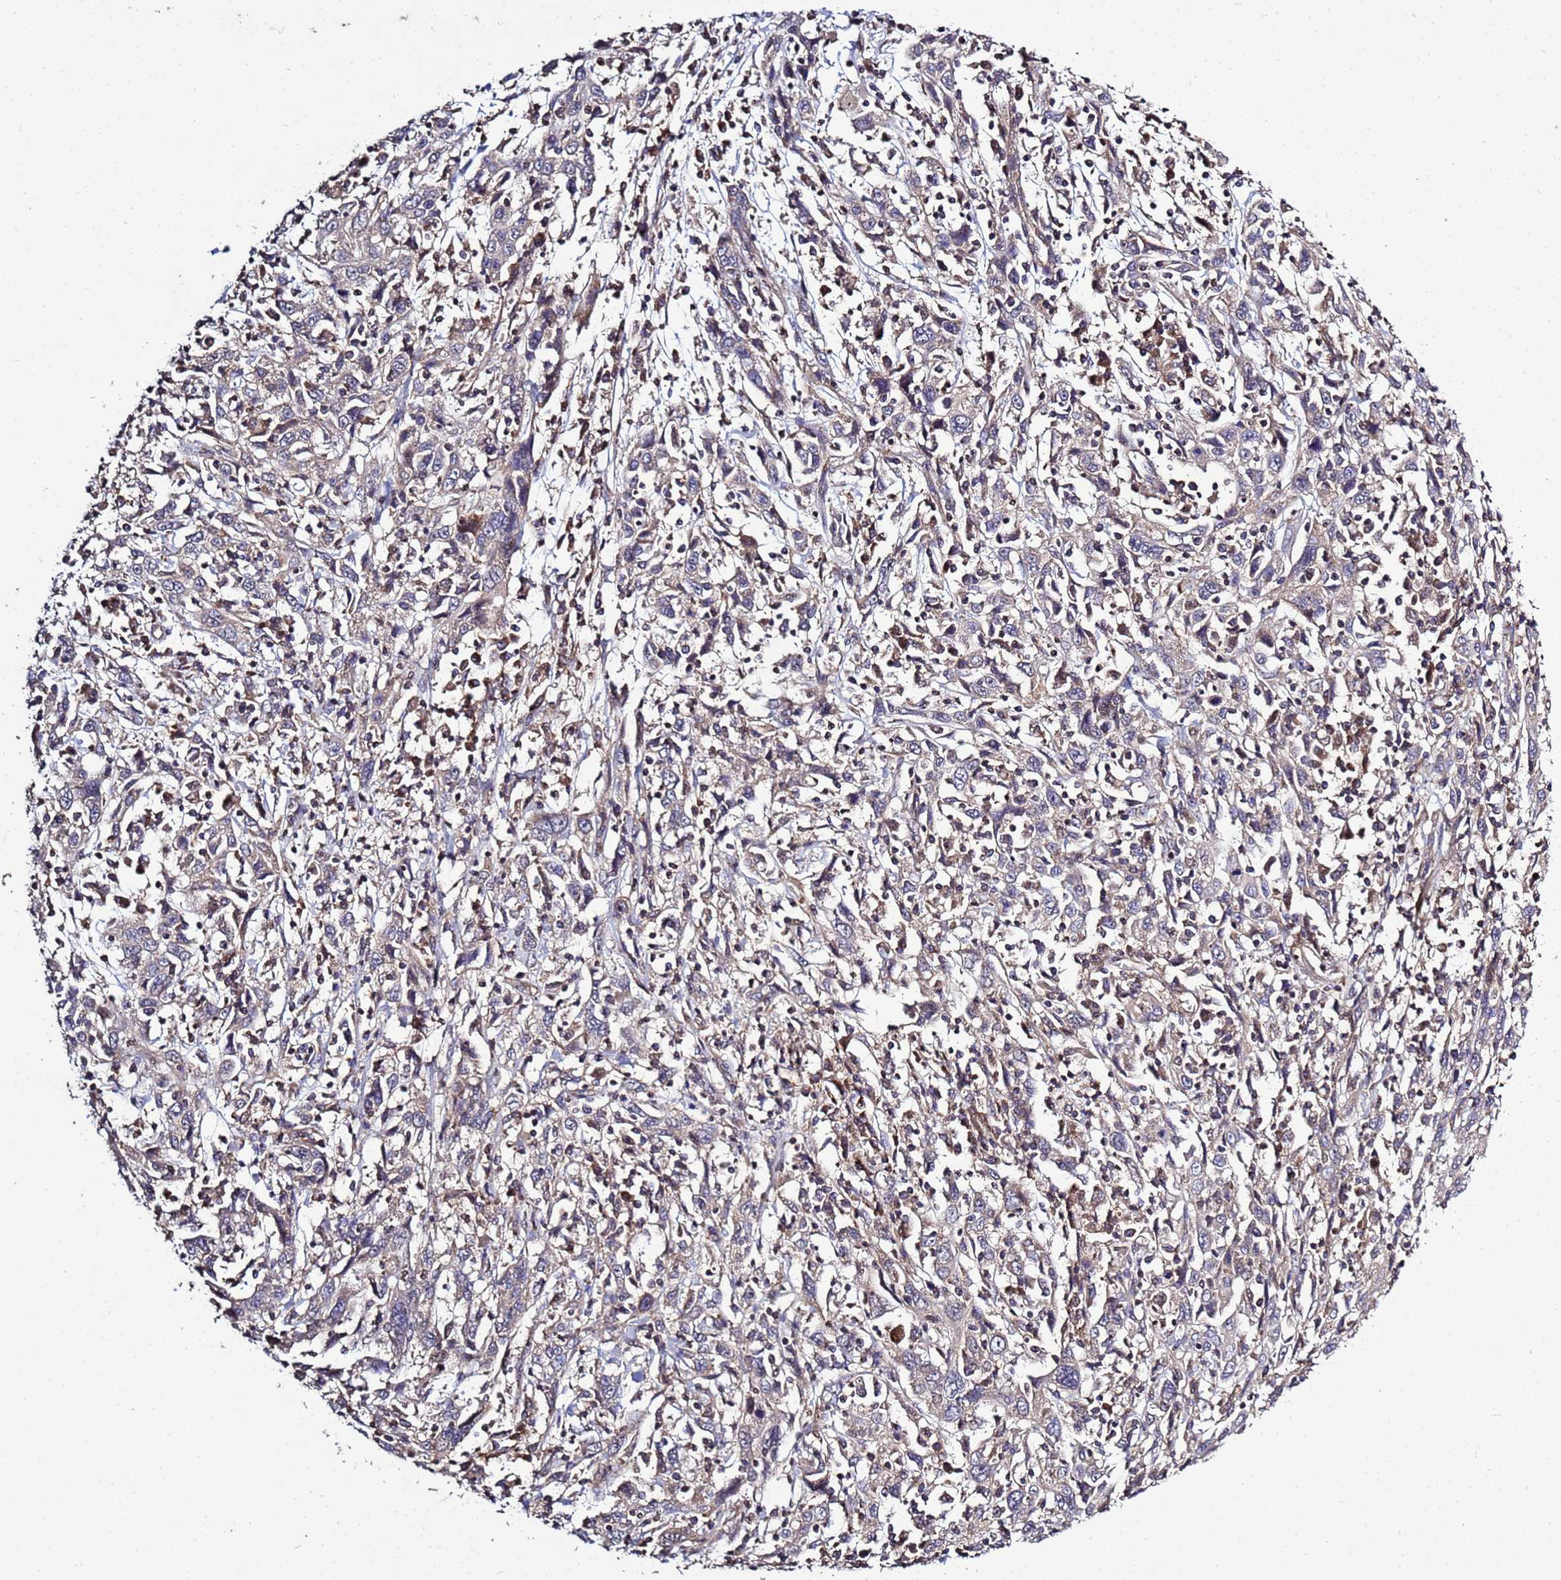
{"staining": {"intensity": "weak", "quantity": "<25%", "location": "cytoplasmic/membranous"}, "tissue": "cervical cancer", "cell_type": "Tumor cells", "image_type": "cancer", "snomed": [{"axis": "morphology", "description": "Squamous cell carcinoma, NOS"}, {"axis": "topography", "description": "Cervix"}], "caption": "Tumor cells are negative for brown protein staining in cervical cancer (squamous cell carcinoma).", "gene": "P2RX7", "patient": {"sex": "female", "age": 46}}